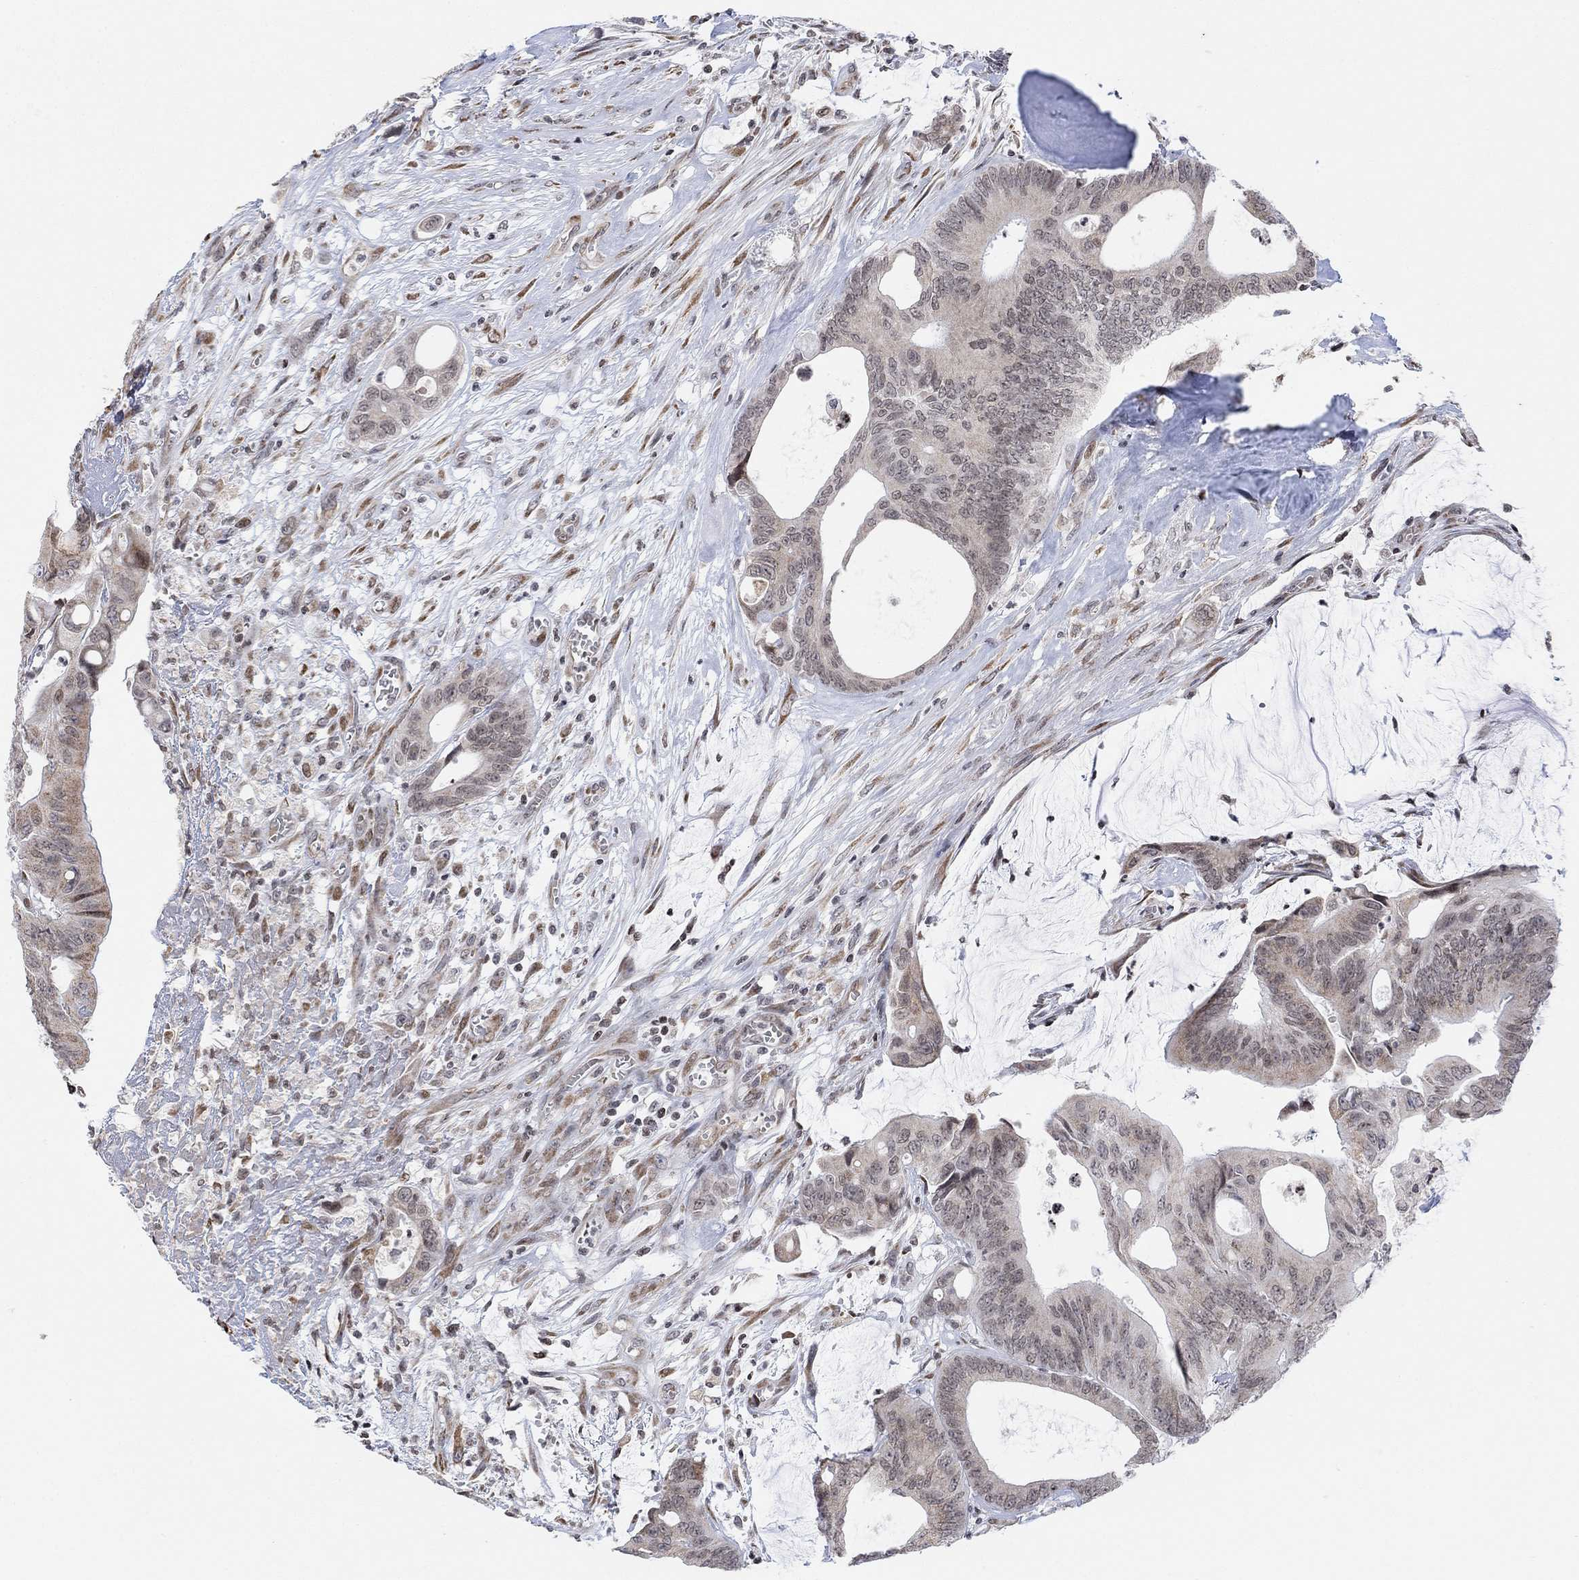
{"staining": {"intensity": "negative", "quantity": "none", "location": "none"}, "tissue": "colorectal cancer", "cell_type": "Tumor cells", "image_type": "cancer", "snomed": [{"axis": "morphology", "description": "Normal tissue, NOS"}, {"axis": "morphology", "description": "Adenocarcinoma, NOS"}, {"axis": "topography", "description": "Colon"}], "caption": "IHC histopathology image of neoplastic tissue: human colorectal cancer stained with DAB (3,3'-diaminobenzidine) shows no significant protein staining in tumor cells. The staining was performed using DAB (3,3'-diaminobenzidine) to visualize the protein expression in brown, while the nuclei were stained in blue with hematoxylin (Magnification: 20x).", "gene": "ABHD14A", "patient": {"sex": "male", "age": 65}}